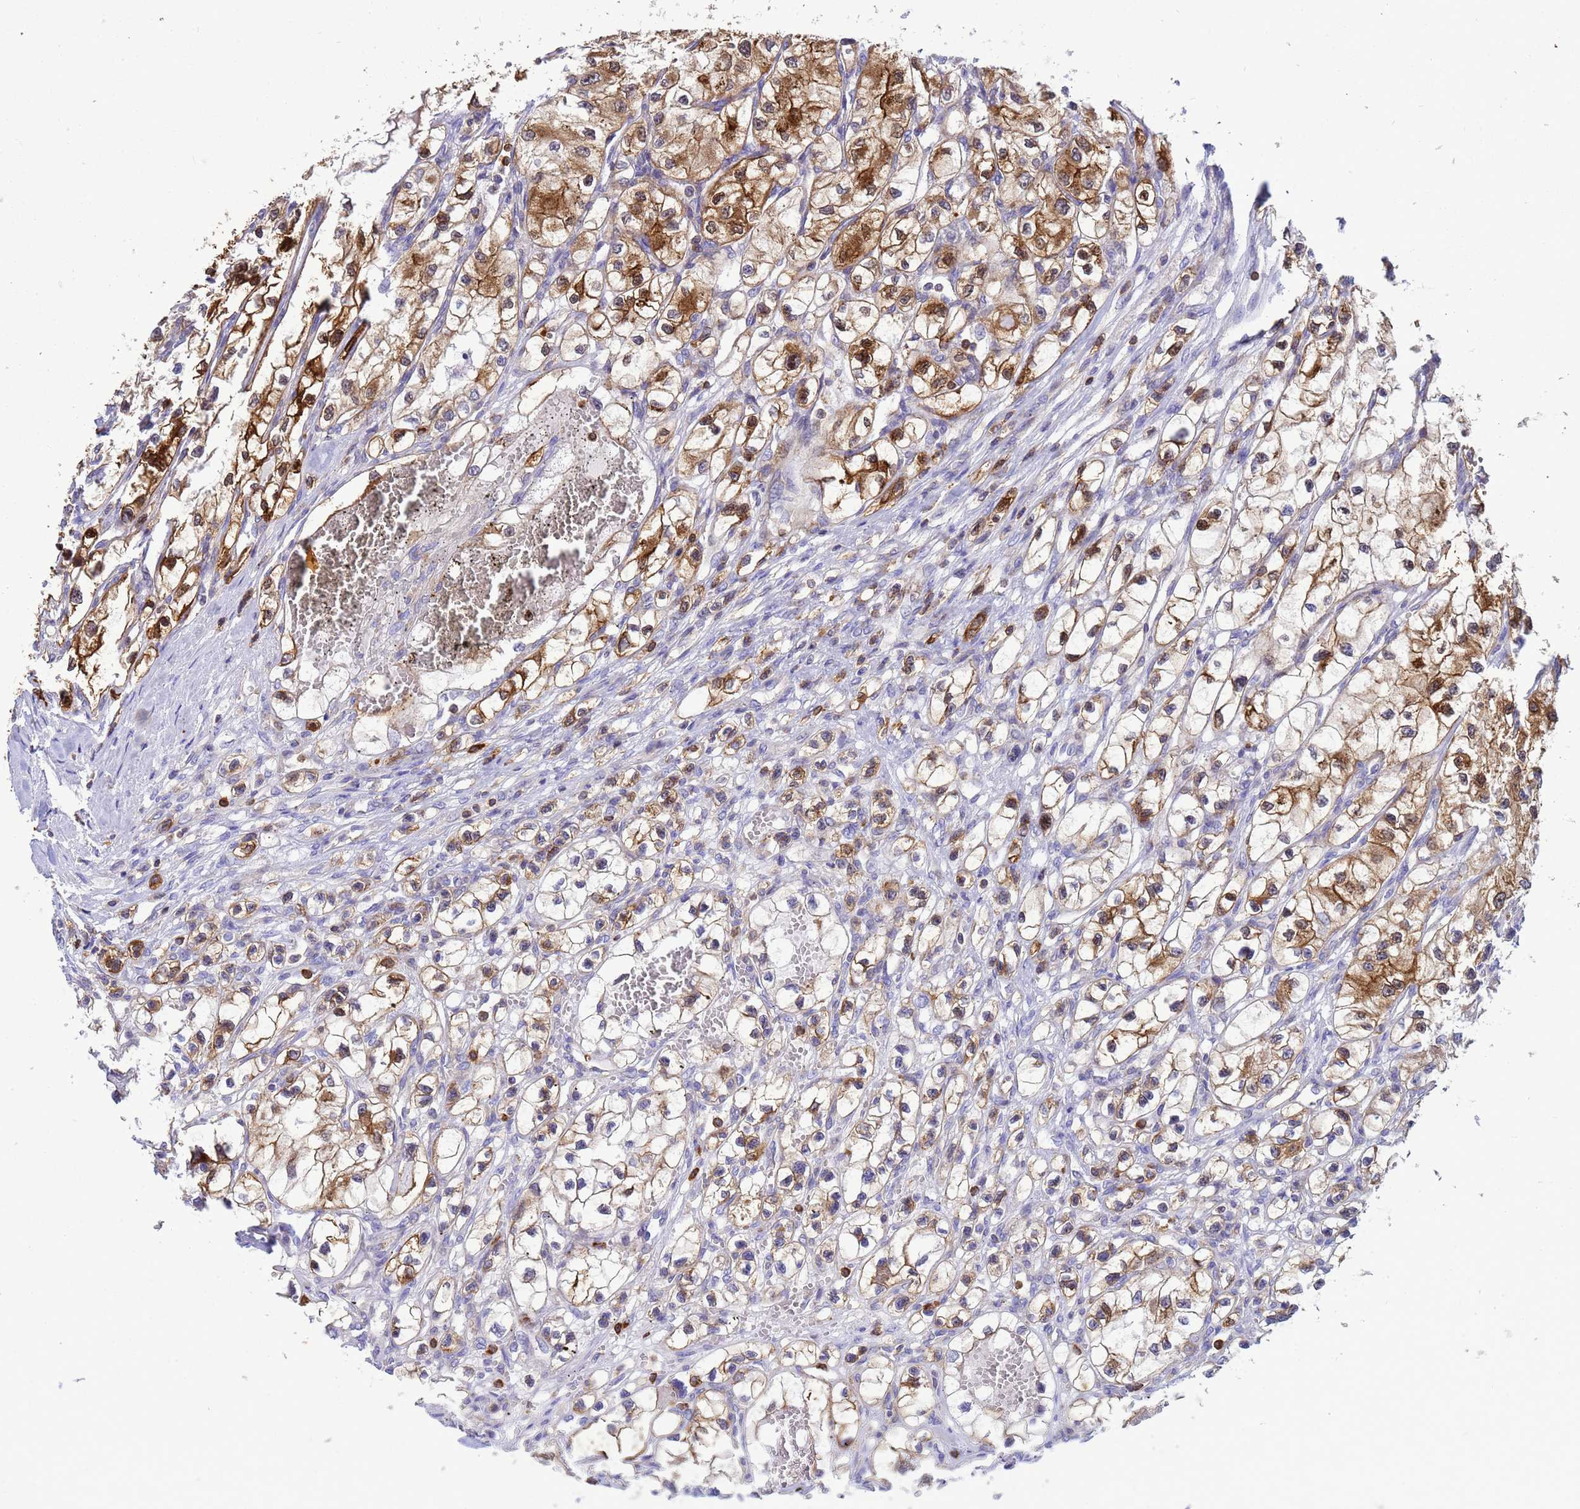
{"staining": {"intensity": "moderate", "quantity": ">75%", "location": "cytoplasmic/membranous"}, "tissue": "renal cancer", "cell_type": "Tumor cells", "image_type": "cancer", "snomed": [{"axis": "morphology", "description": "Adenocarcinoma, NOS"}, {"axis": "topography", "description": "Kidney"}], "caption": "Immunohistochemistry (IHC) of human adenocarcinoma (renal) demonstrates medium levels of moderate cytoplasmic/membranous positivity in about >75% of tumor cells.", "gene": "EZR", "patient": {"sex": "female", "age": 57}}